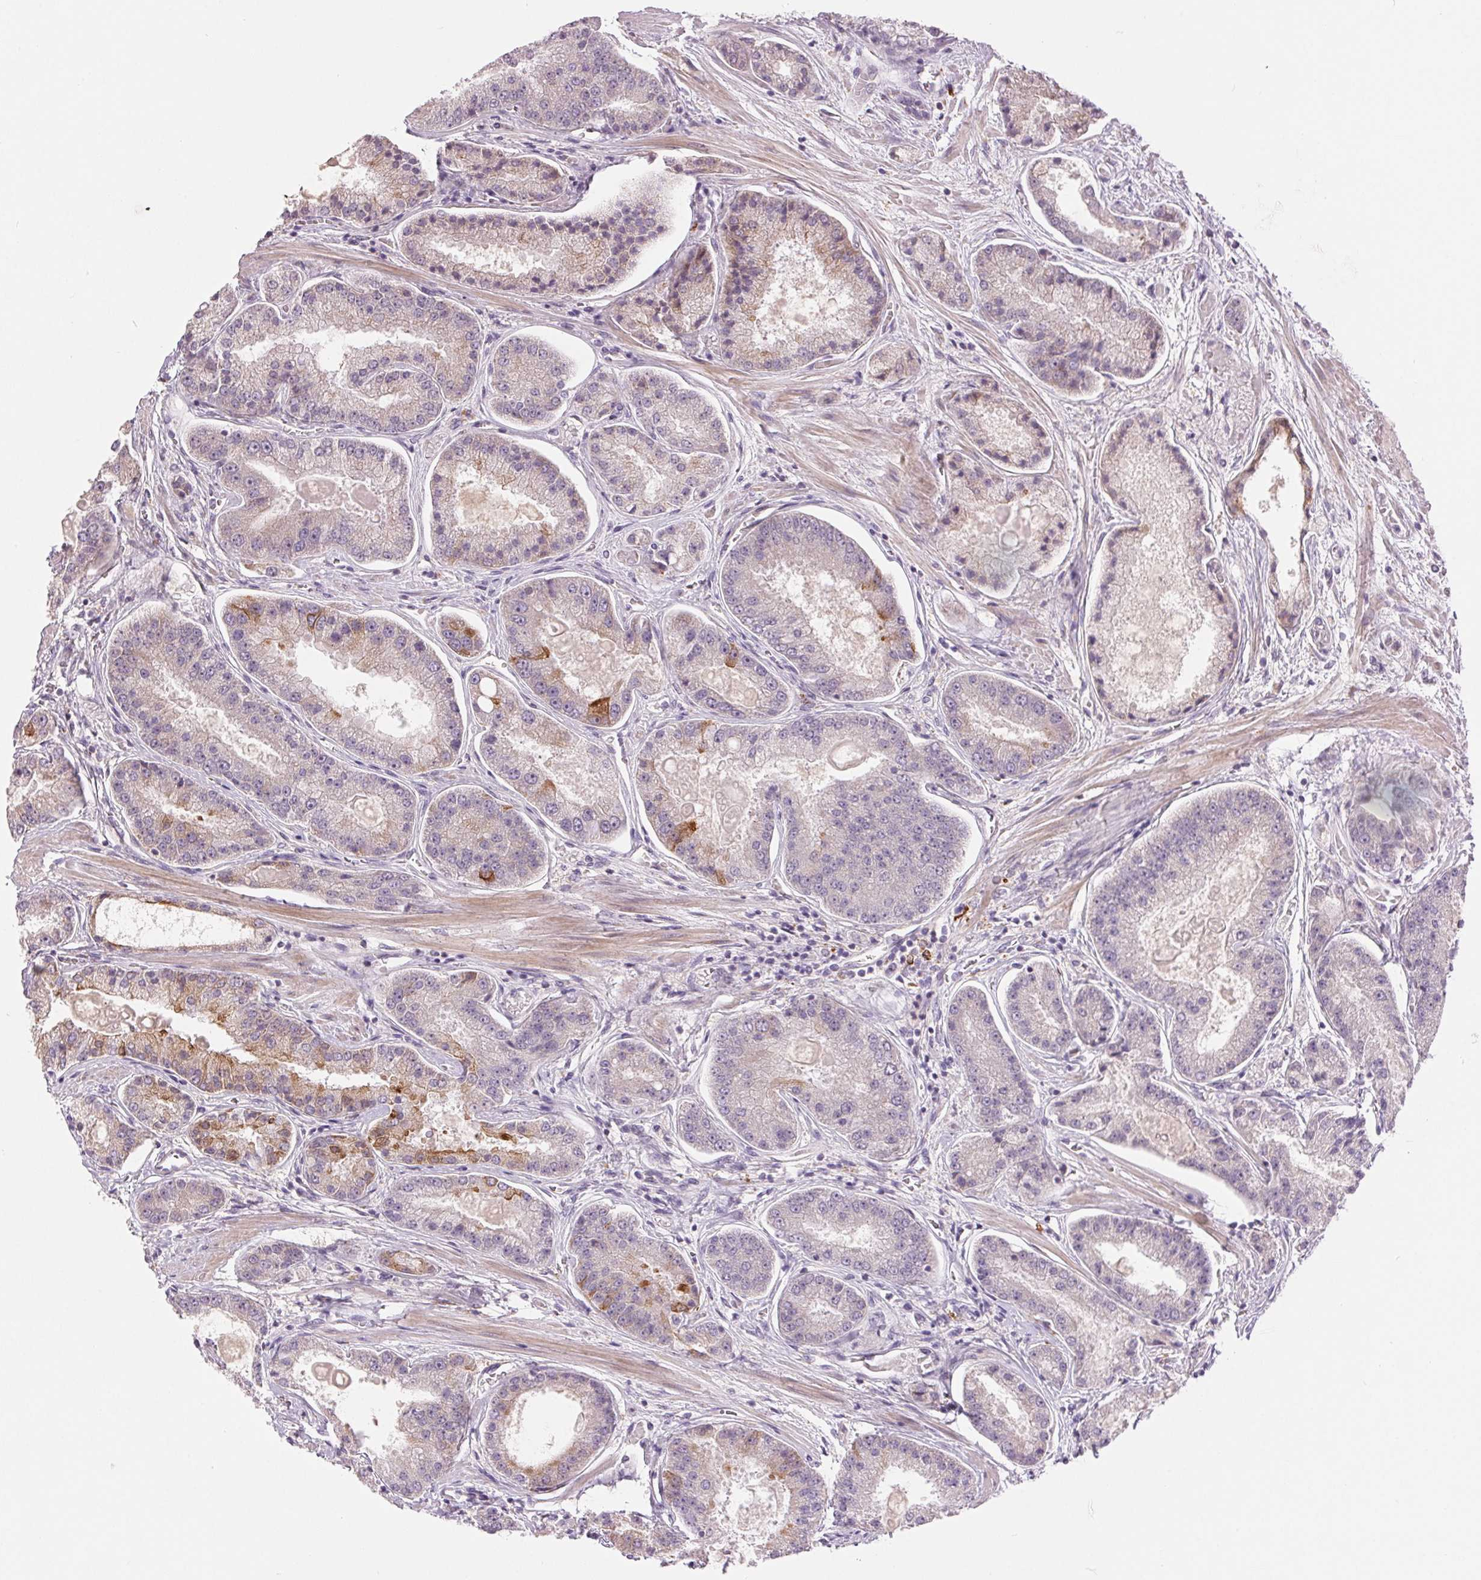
{"staining": {"intensity": "moderate", "quantity": "<25%", "location": "cytoplasmic/membranous"}, "tissue": "prostate cancer", "cell_type": "Tumor cells", "image_type": "cancer", "snomed": [{"axis": "morphology", "description": "Adenocarcinoma, High grade"}, {"axis": "topography", "description": "Prostate"}], "caption": "A low amount of moderate cytoplasmic/membranous positivity is identified in about <25% of tumor cells in prostate high-grade adenocarcinoma tissue. Nuclei are stained in blue.", "gene": "METTL17", "patient": {"sex": "male", "age": 67}}